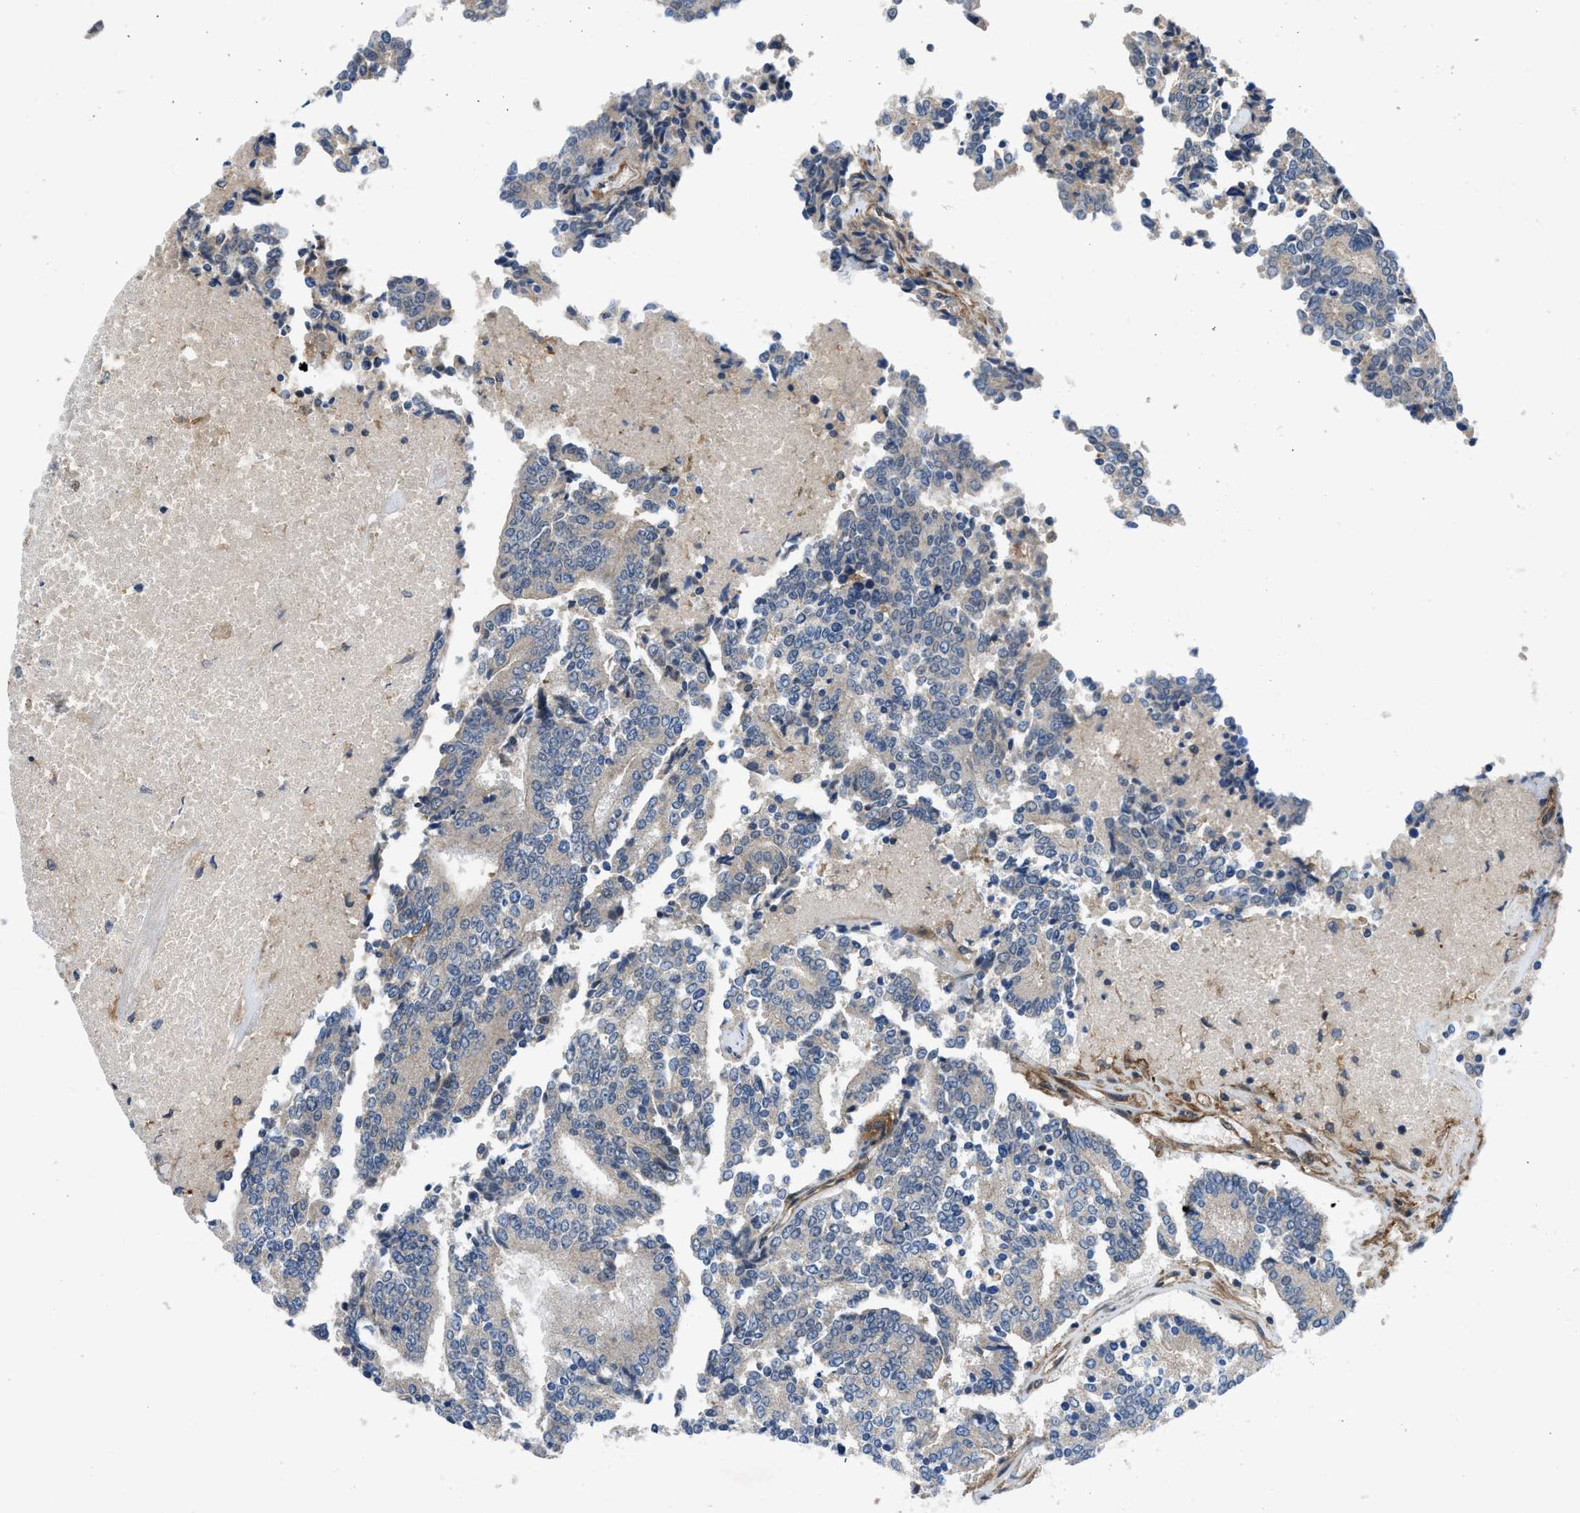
{"staining": {"intensity": "negative", "quantity": "none", "location": "none"}, "tissue": "prostate cancer", "cell_type": "Tumor cells", "image_type": "cancer", "snomed": [{"axis": "morphology", "description": "Normal tissue, NOS"}, {"axis": "morphology", "description": "Adenocarcinoma, High grade"}, {"axis": "topography", "description": "Prostate"}, {"axis": "topography", "description": "Seminal veicle"}], "caption": "Tumor cells are negative for protein expression in human prostate high-grade adenocarcinoma. (Stains: DAB (3,3'-diaminobenzidine) immunohistochemistry (IHC) with hematoxylin counter stain, Microscopy: brightfield microscopy at high magnification).", "gene": "PANX1", "patient": {"sex": "male", "age": 55}}